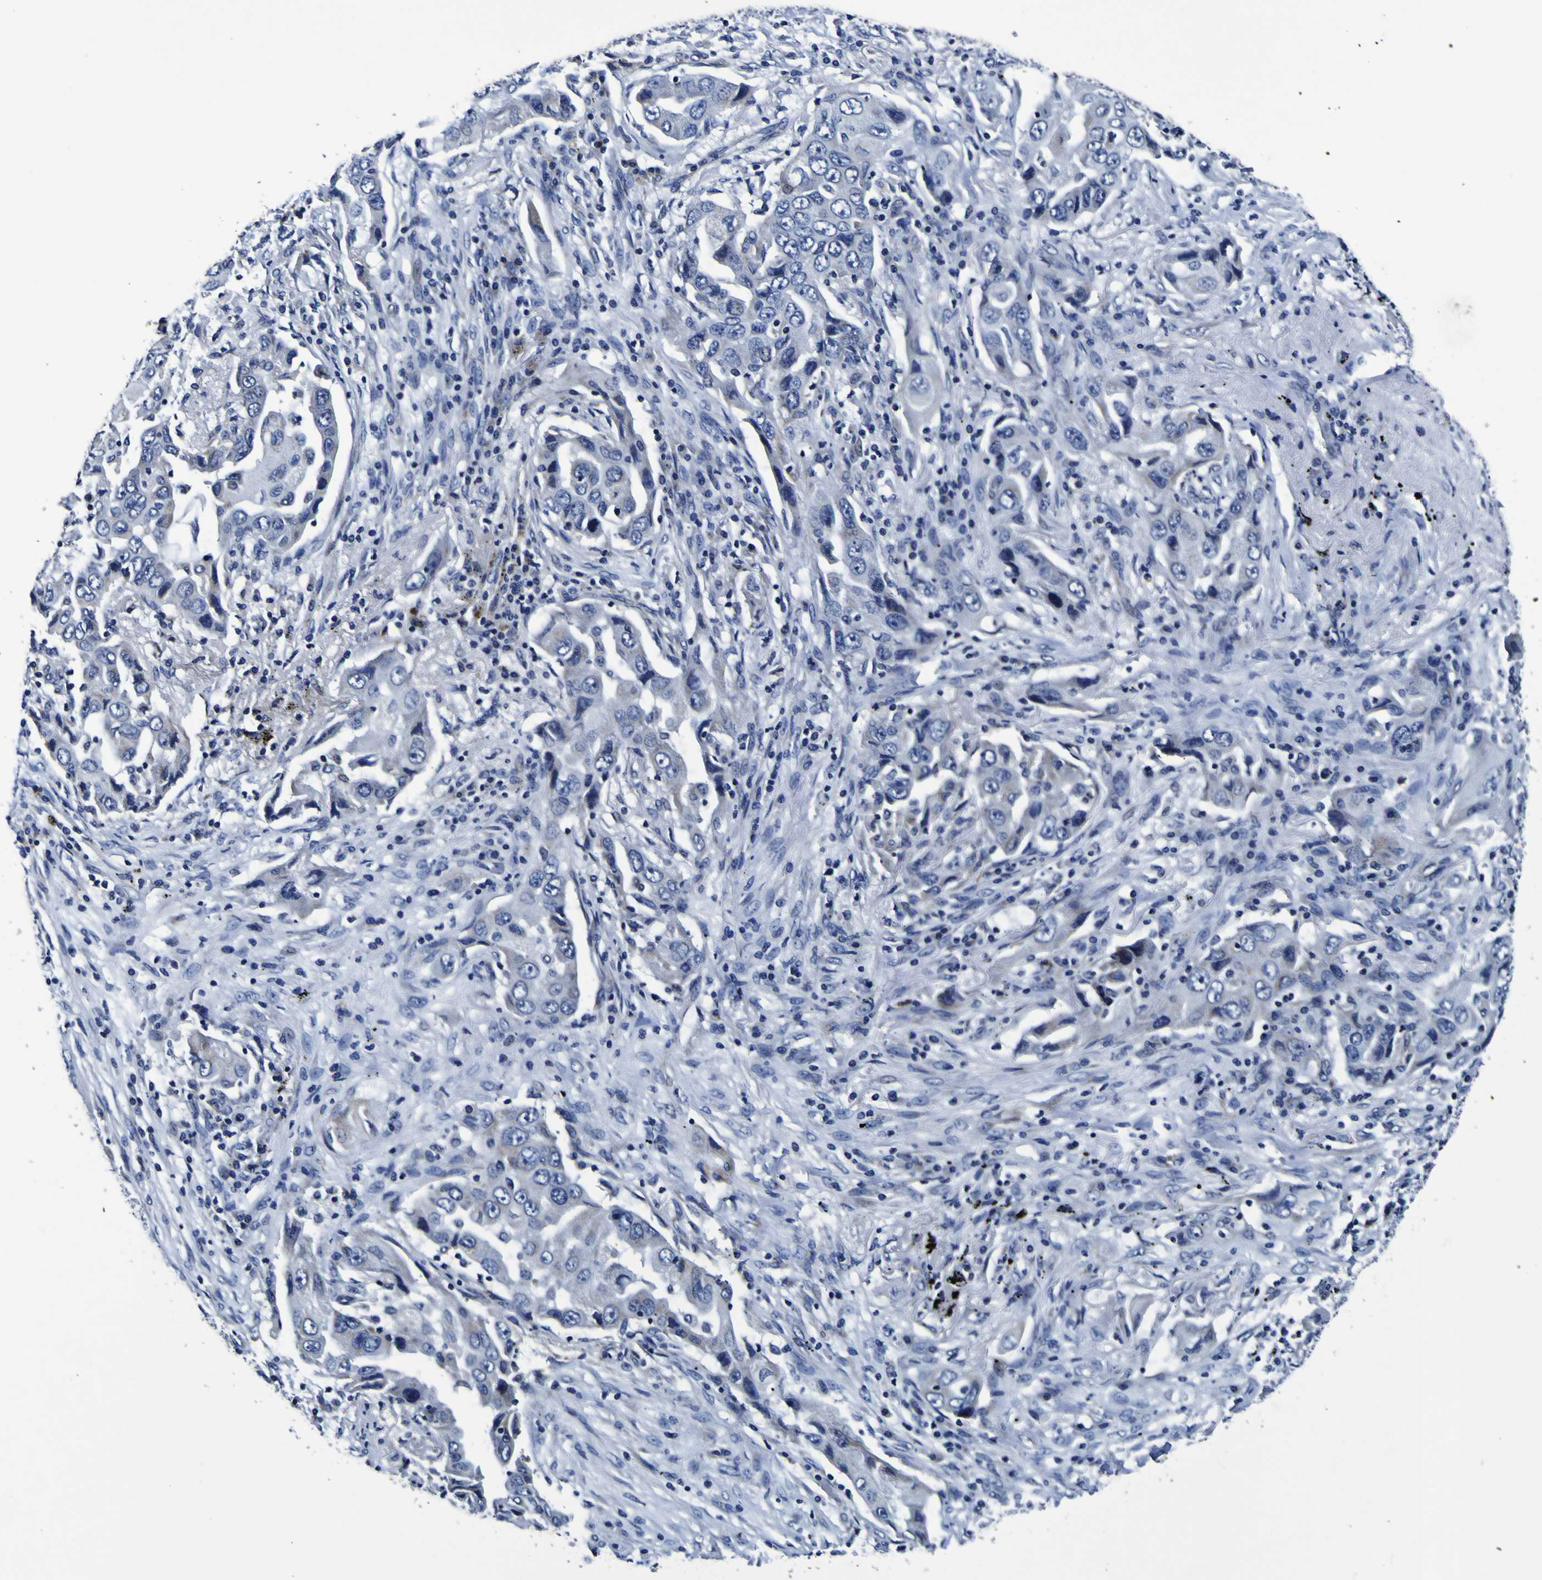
{"staining": {"intensity": "negative", "quantity": "none", "location": "none"}, "tissue": "lung cancer", "cell_type": "Tumor cells", "image_type": "cancer", "snomed": [{"axis": "morphology", "description": "Adenocarcinoma, NOS"}, {"axis": "topography", "description": "Lung"}], "caption": "Immunohistochemical staining of lung cancer (adenocarcinoma) reveals no significant positivity in tumor cells.", "gene": "PANK4", "patient": {"sex": "female", "age": 65}}